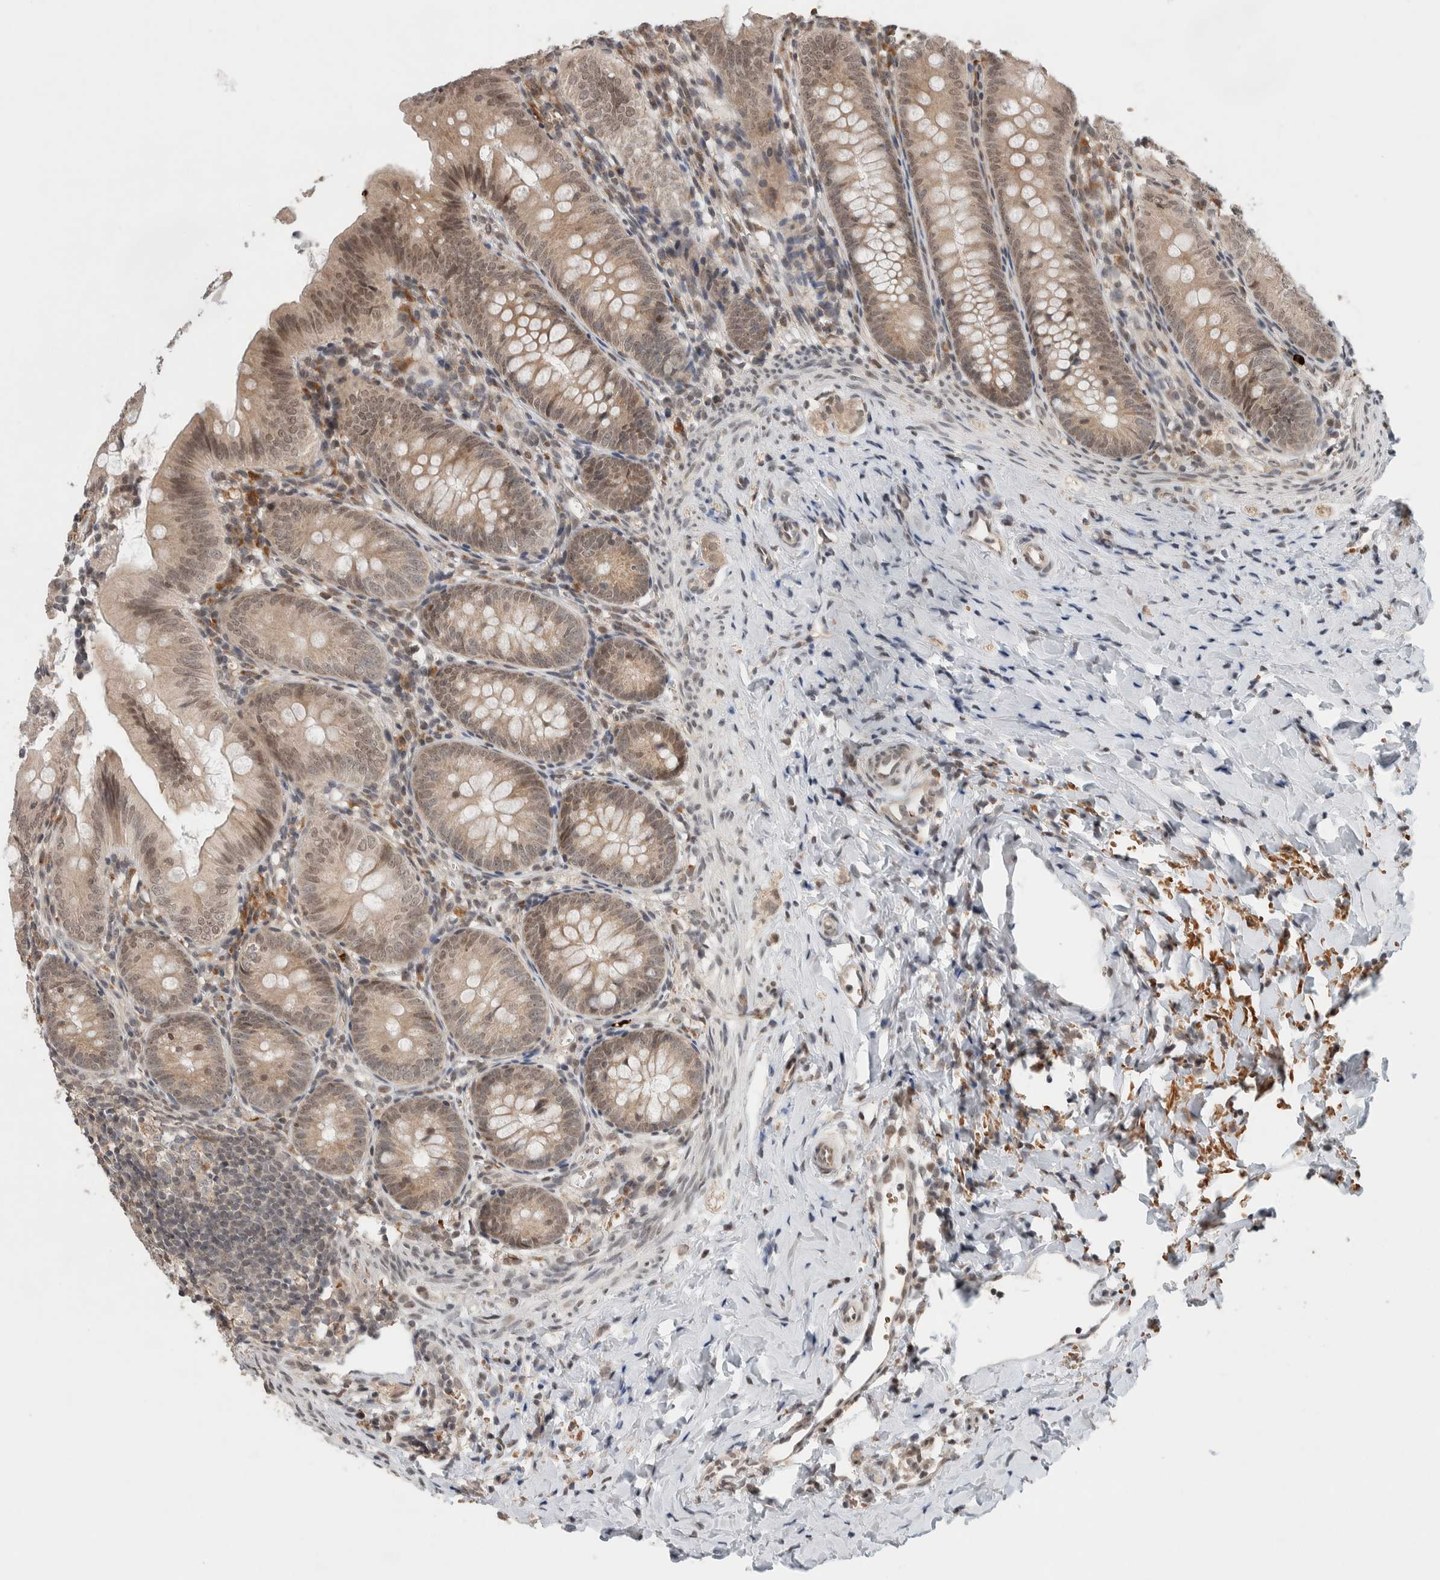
{"staining": {"intensity": "moderate", "quantity": ">75%", "location": "cytoplasmic/membranous,nuclear"}, "tissue": "appendix", "cell_type": "Glandular cells", "image_type": "normal", "snomed": [{"axis": "morphology", "description": "Normal tissue, NOS"}, {"axis": "topography", "description": "Appendix"}], "caption": "Immunohistochemistry (IHC) image of normal appendix: human appendix stained using IHC shows medium levels of moderate protein expression localized specifically in the cytoplasmic/membranous,nuclear of glandular cells, appearing as a cytoplasmic/membranous,nuclear brown color.", "gene": "KCNK1", "patient": {"sex": "male", "age": 1}}